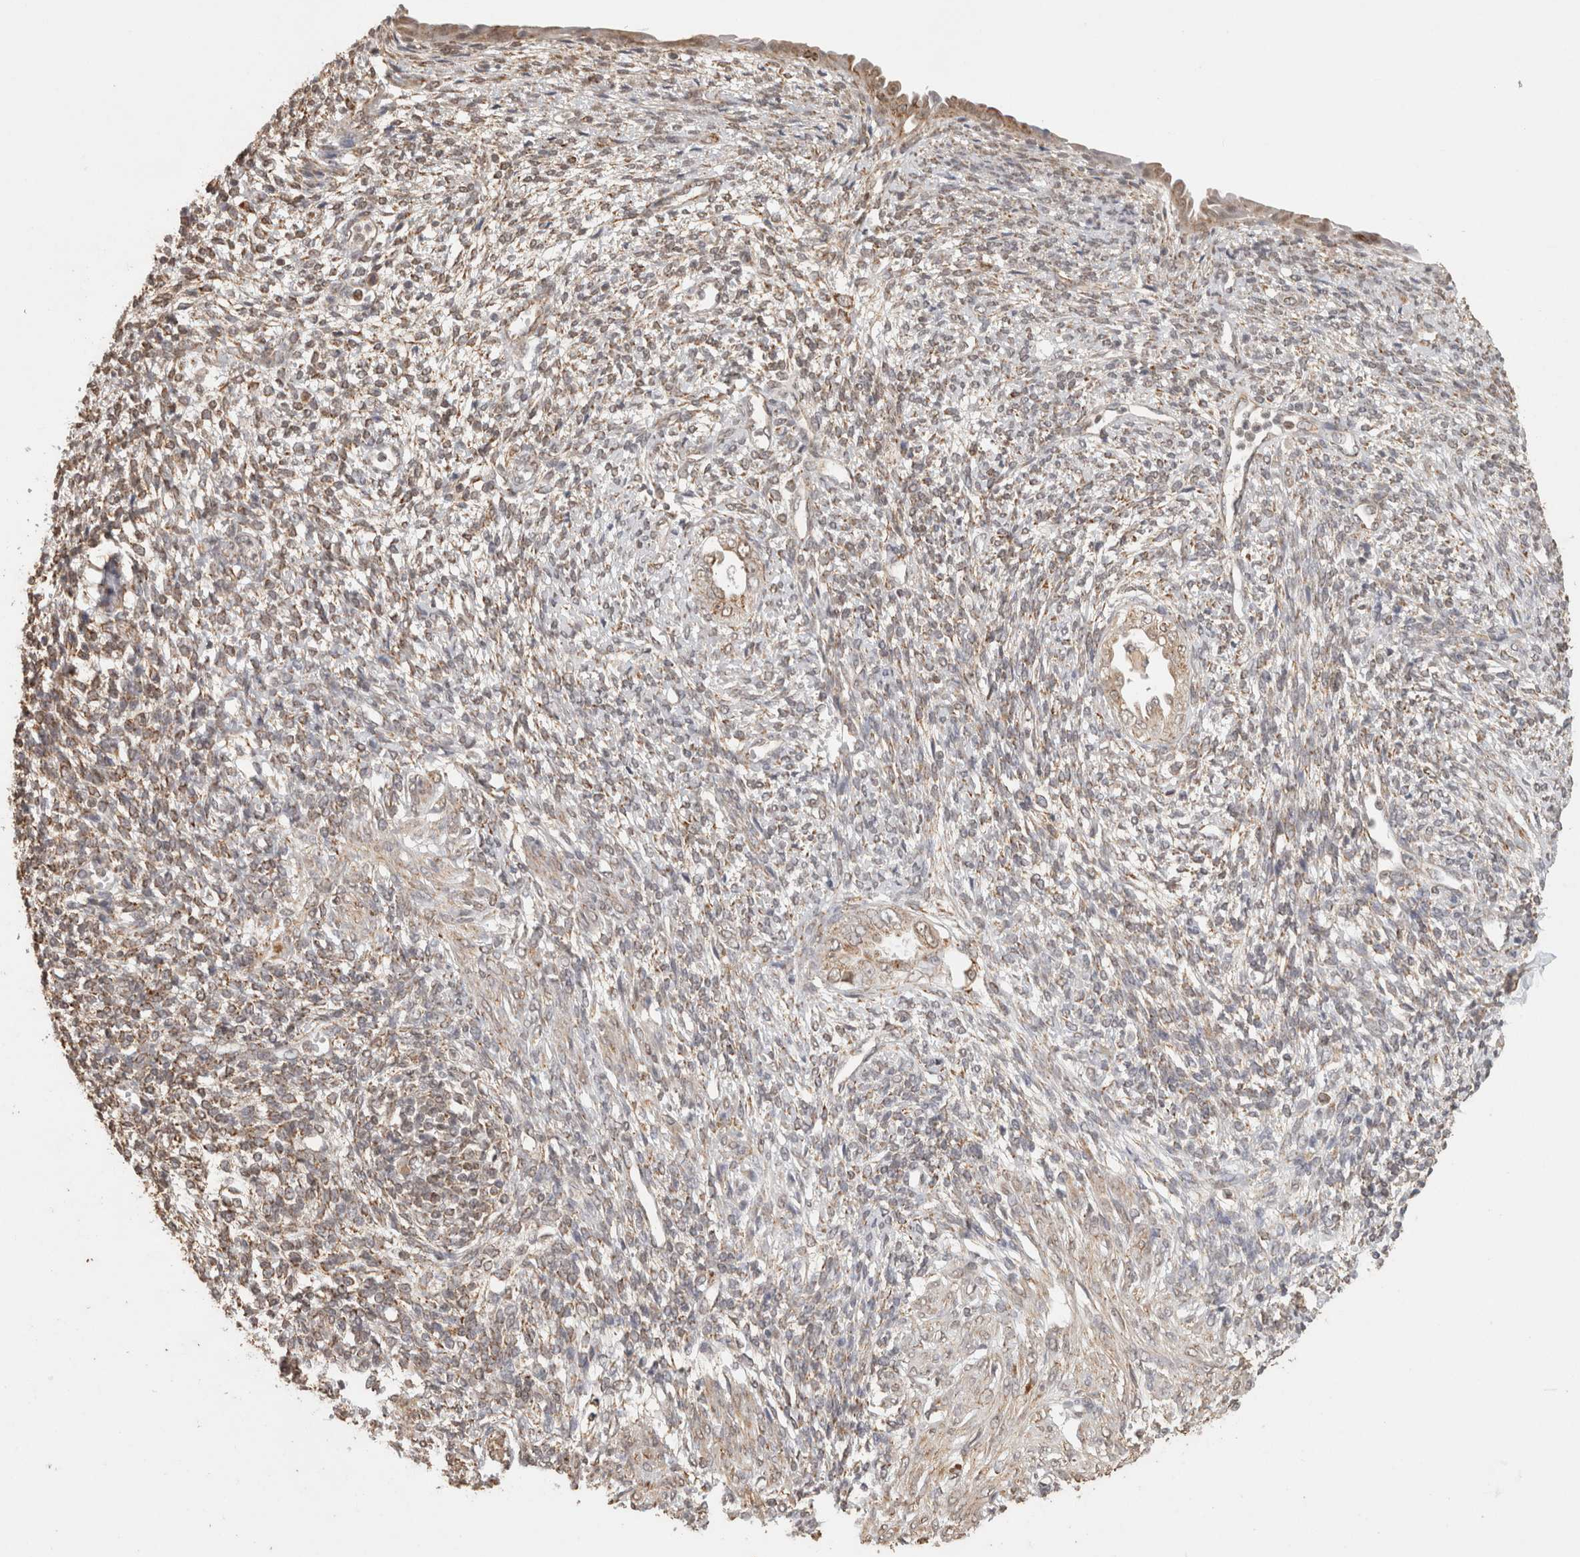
{"staining": {"intensity": "weak", "quantity": "25%-75%", "location": "cytoplasmic/membranous"}, "tissue": "endometrium", "cell_type": "Cells in endometrial stroma", "image_type": "normal", "snomed": [{"axis": "morphology", "description": "Normal tissue, NOS"}, {"axis": "topography", "description": "Endometrium"}], "caption": "Endometrium stained with immunohistochemistry (IHC) exhibits weak cytoplasmic/membranous expression in approximately 25%-75% of cells in endometrial stroma. The staining was performed using DAB (3,3'-diaminobenzidine), with brown indicating positive protein expression. Nuclei are stained blue with hematoxylin.", "gene": "BNIP3L", "patient": {"sex": "female", "age": 66}}